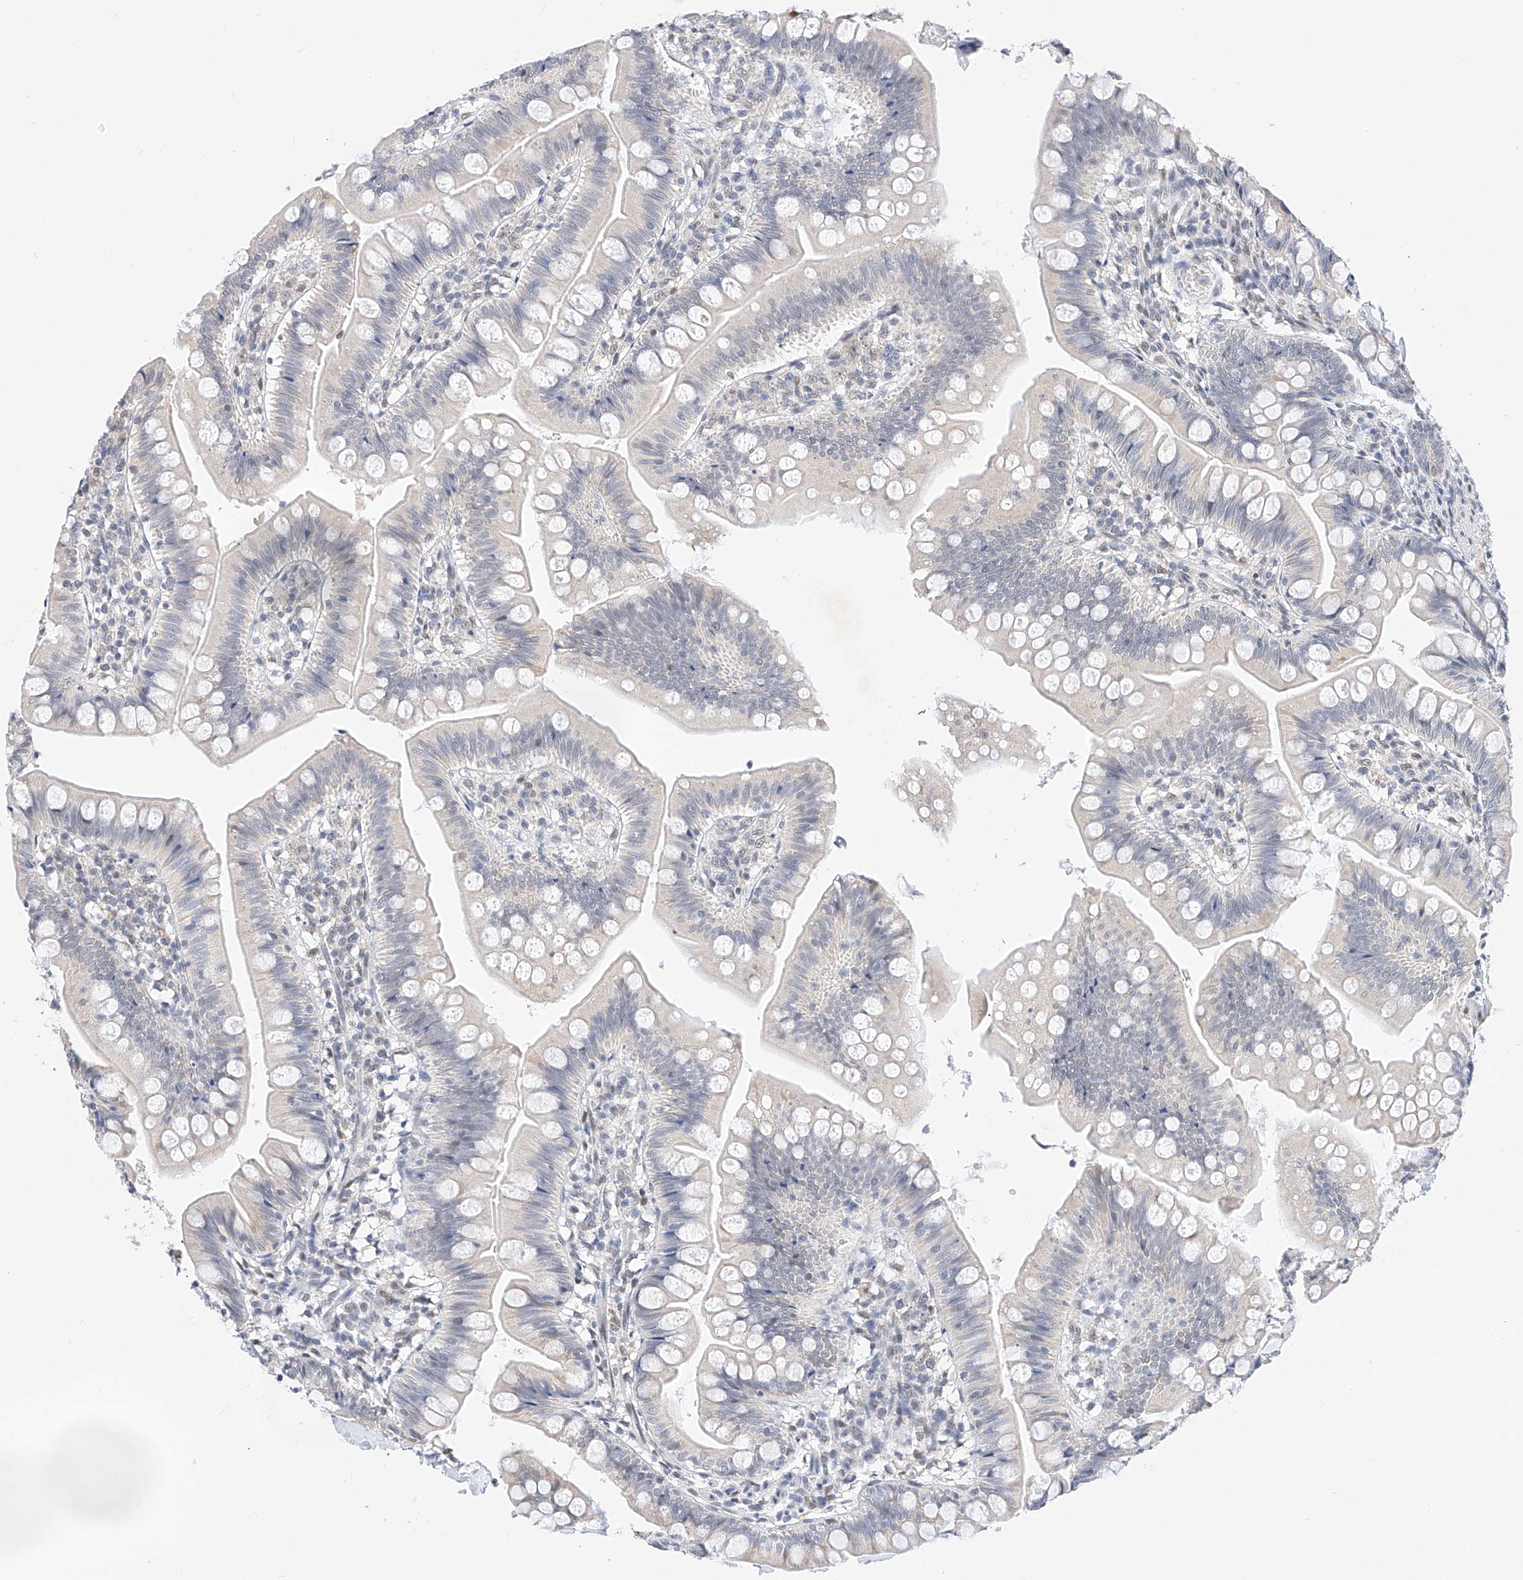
{"staining": {"intensity": "negative", "quantity": "none", "location": "none"}, "tissue": "small intestine", "cell_type": "Glandular cells", "image_type": "normal", "snomed": [{"axis": "morphology", "description": "Normal tissue, NOS"}, {"axis": "topography", "description": "Small intestine"}], "caption": "Small intestine stained for a protein using IHC displays no staining glandular cells.", "gene": "KCNJ1", "patient": {"sex": "male", "age": 7}}